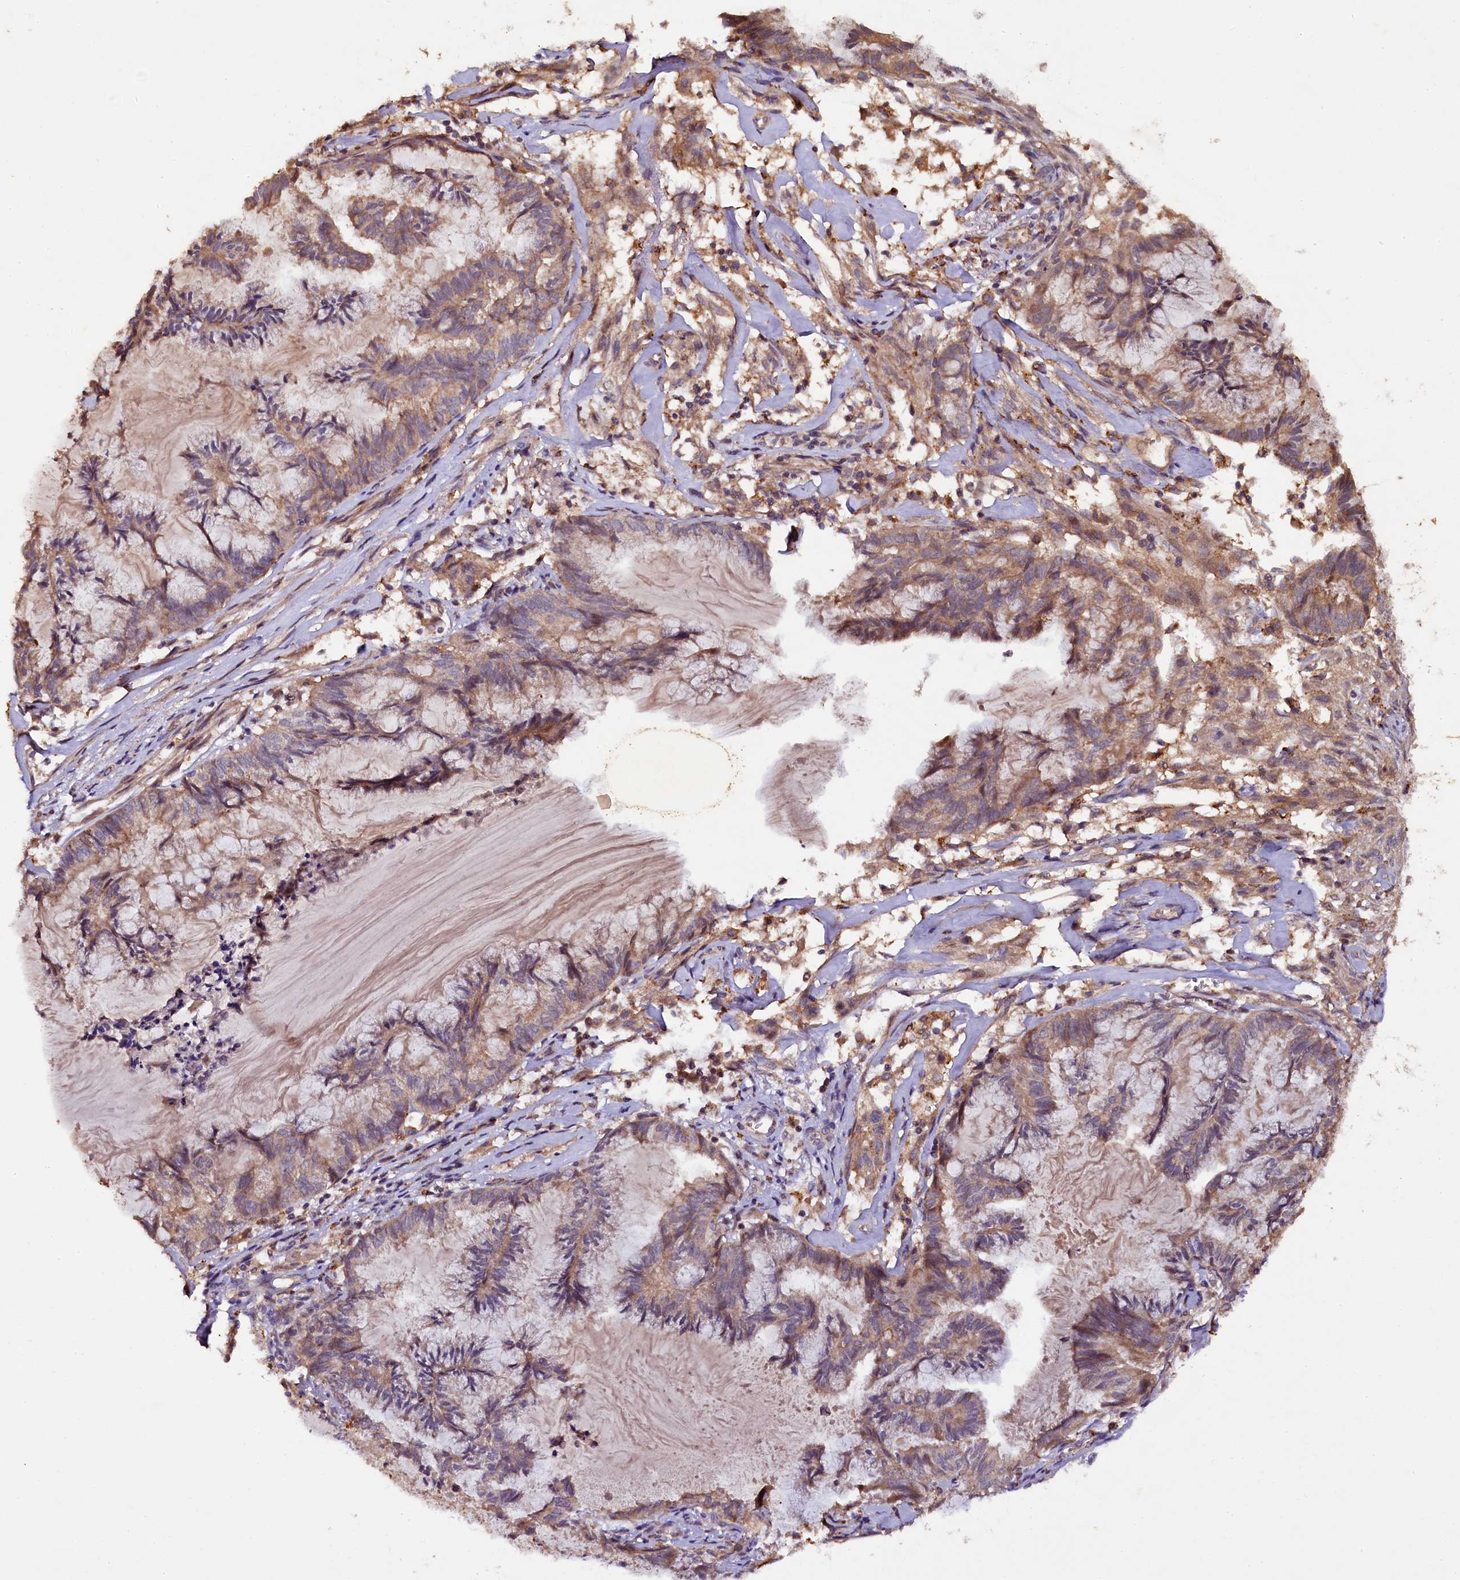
{"staining": {"intensity": "moderate", "quantity": "25%-75%", "location": "cytoplasmic/membranous"}, "tissue": "endometrial cancer", "cell_type": "Tumor cells", "image_type": "cancer", "snomed": [{"axis": "morphology", "description": "Adenocarcinoma, NOS"}, {"axis": "topography", "description": "Endometrium"}], "caption": "Moderate cytoplasmic/membranous expression for a protein is identified in about 25%-75% of tumor cells of adenocarcinoma (endometrial) using immunohistochemistry (IHC).", "gene": "PLXNB1", "patient": {"sex": "female", "age": 86}}